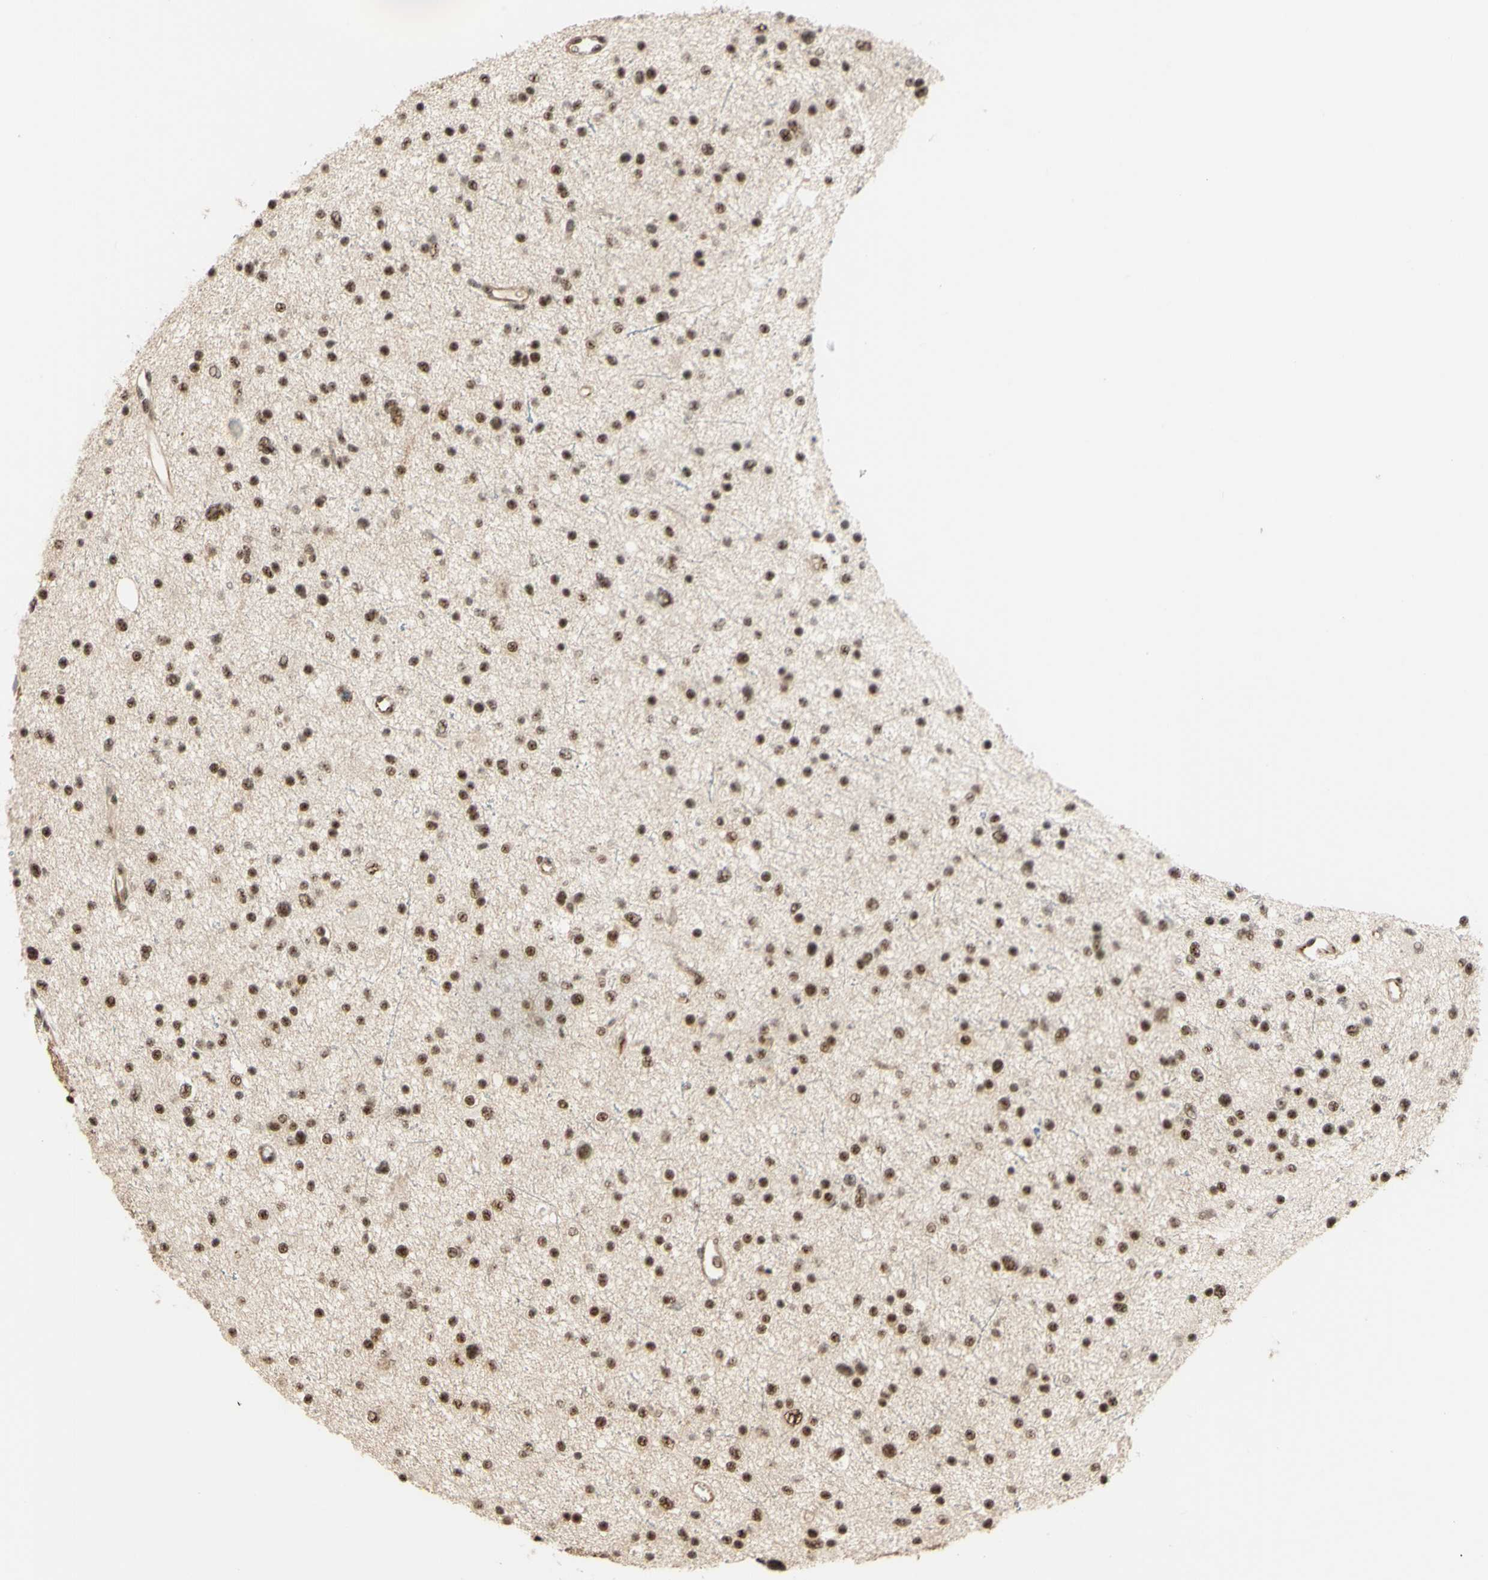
{"staining": {"intensity": "moderate", "quantity": ">75%", "location": "nuclear"}, "tissue": "glioma", "cell_type": "Tumor cells", "image_type": "cancer", "snomed": [{"axis": "morphology", "description": "Glioma, malignant, Low grade"}, {"axis": "topography", "description": "Brain"}], "caption": "IHC of glioma reveals medium levels of moderate nuclear expression in about >75% of tumor cells. (IHC, brightfield microscopy, high magnification).", "gene": "SAP18", "patient": {"sex": "female", "age": 37}}